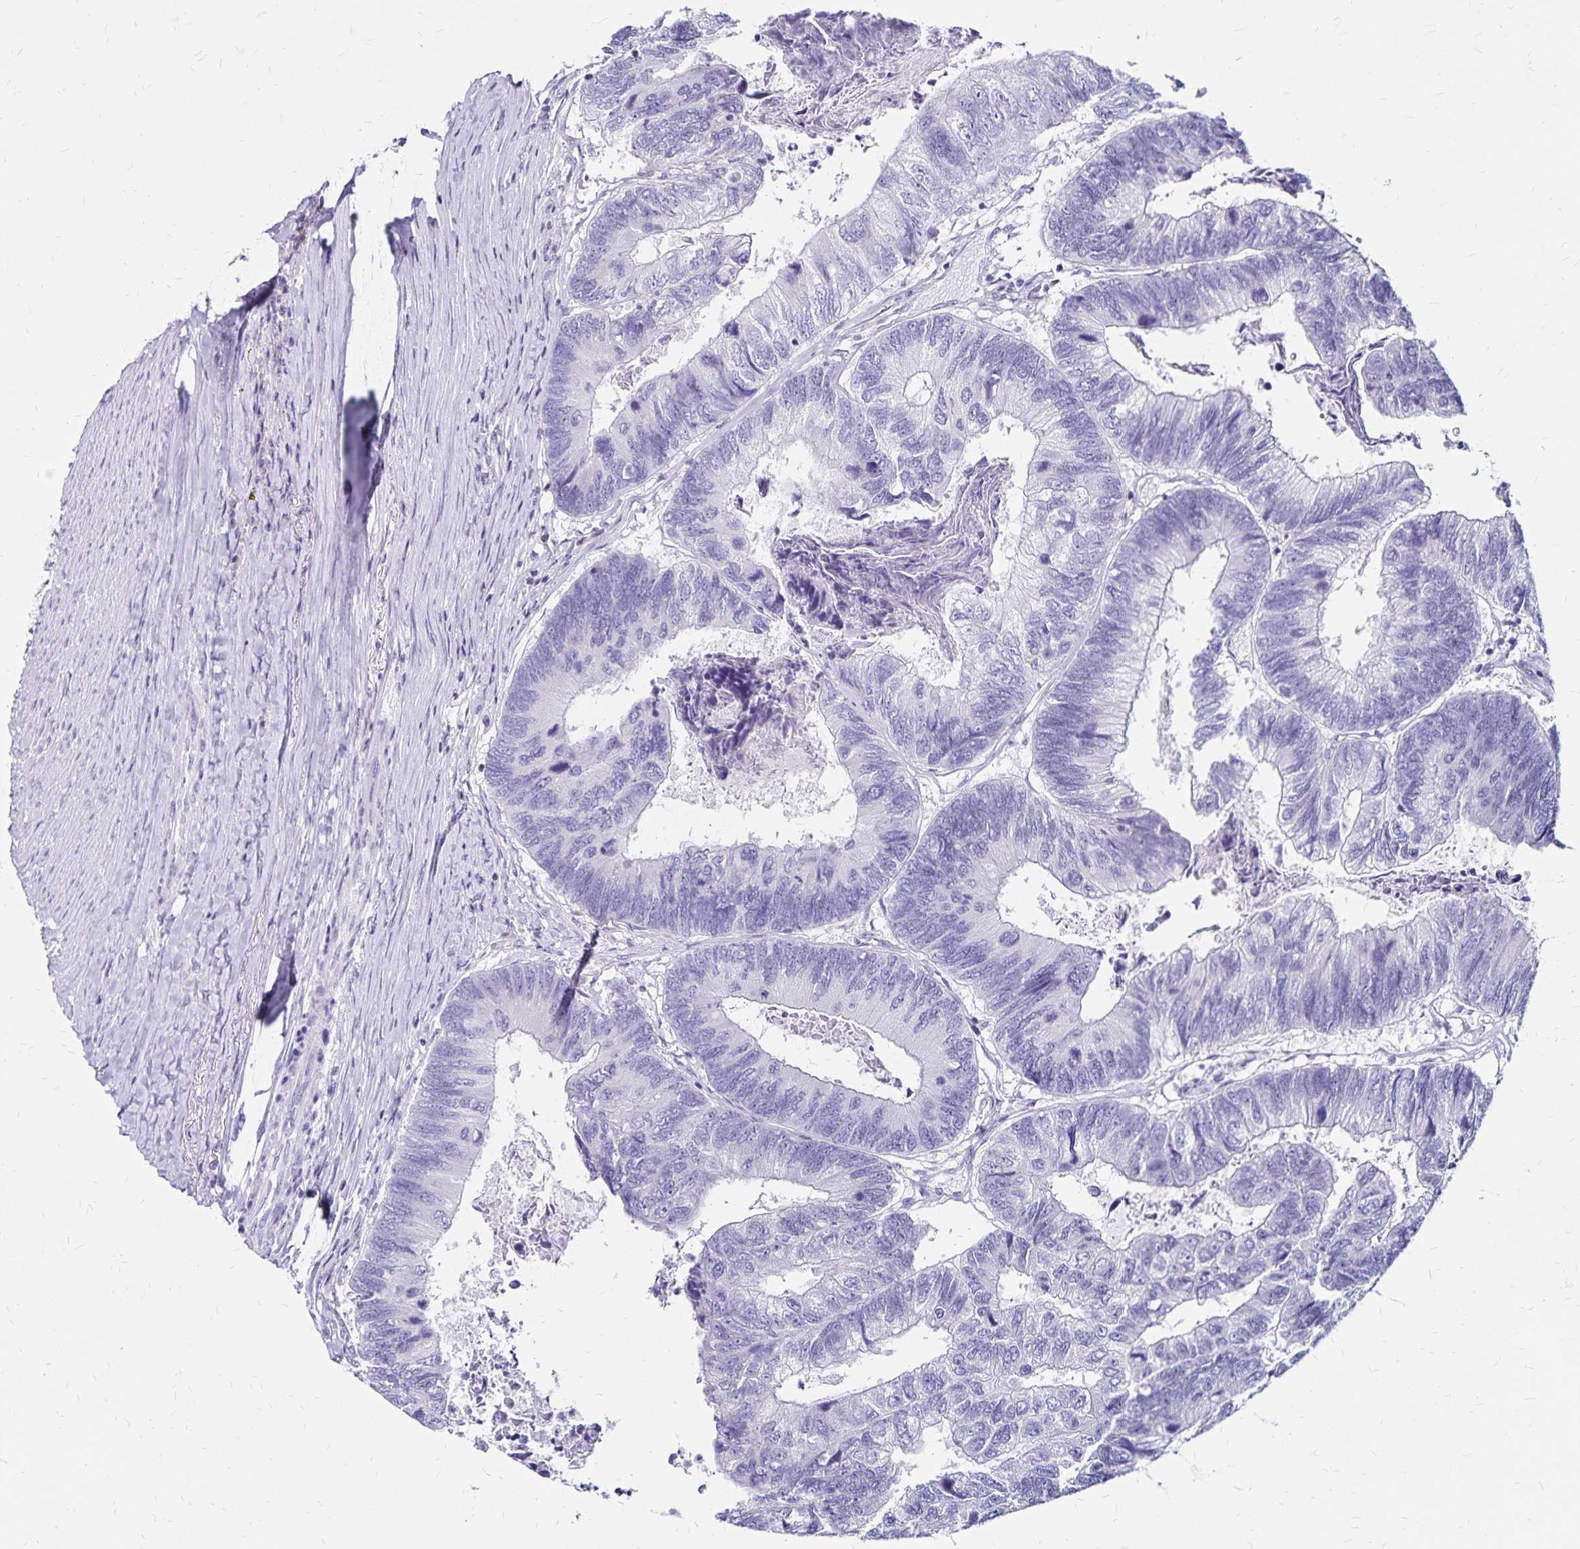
{"staining": {"intensity": "negative", "quantity": "none", "location": "none"}, "tissue": "colorectal cancer", "cell_type": "Tumor cells", "image_type": "cancer", "snomed": [{"axis": "morphology", "description": "Adenocarcinoma, NOS"}, {"axis": "topography", "description": "Colon"}], "caption": "This is an immunohistochemistry (IHC) micrograph of colorectal cancer (adenocarcinoma). There is no staining in tumor cells.", "gene": "IKZF1", "patient": {"sex": "female", "age": 67}}